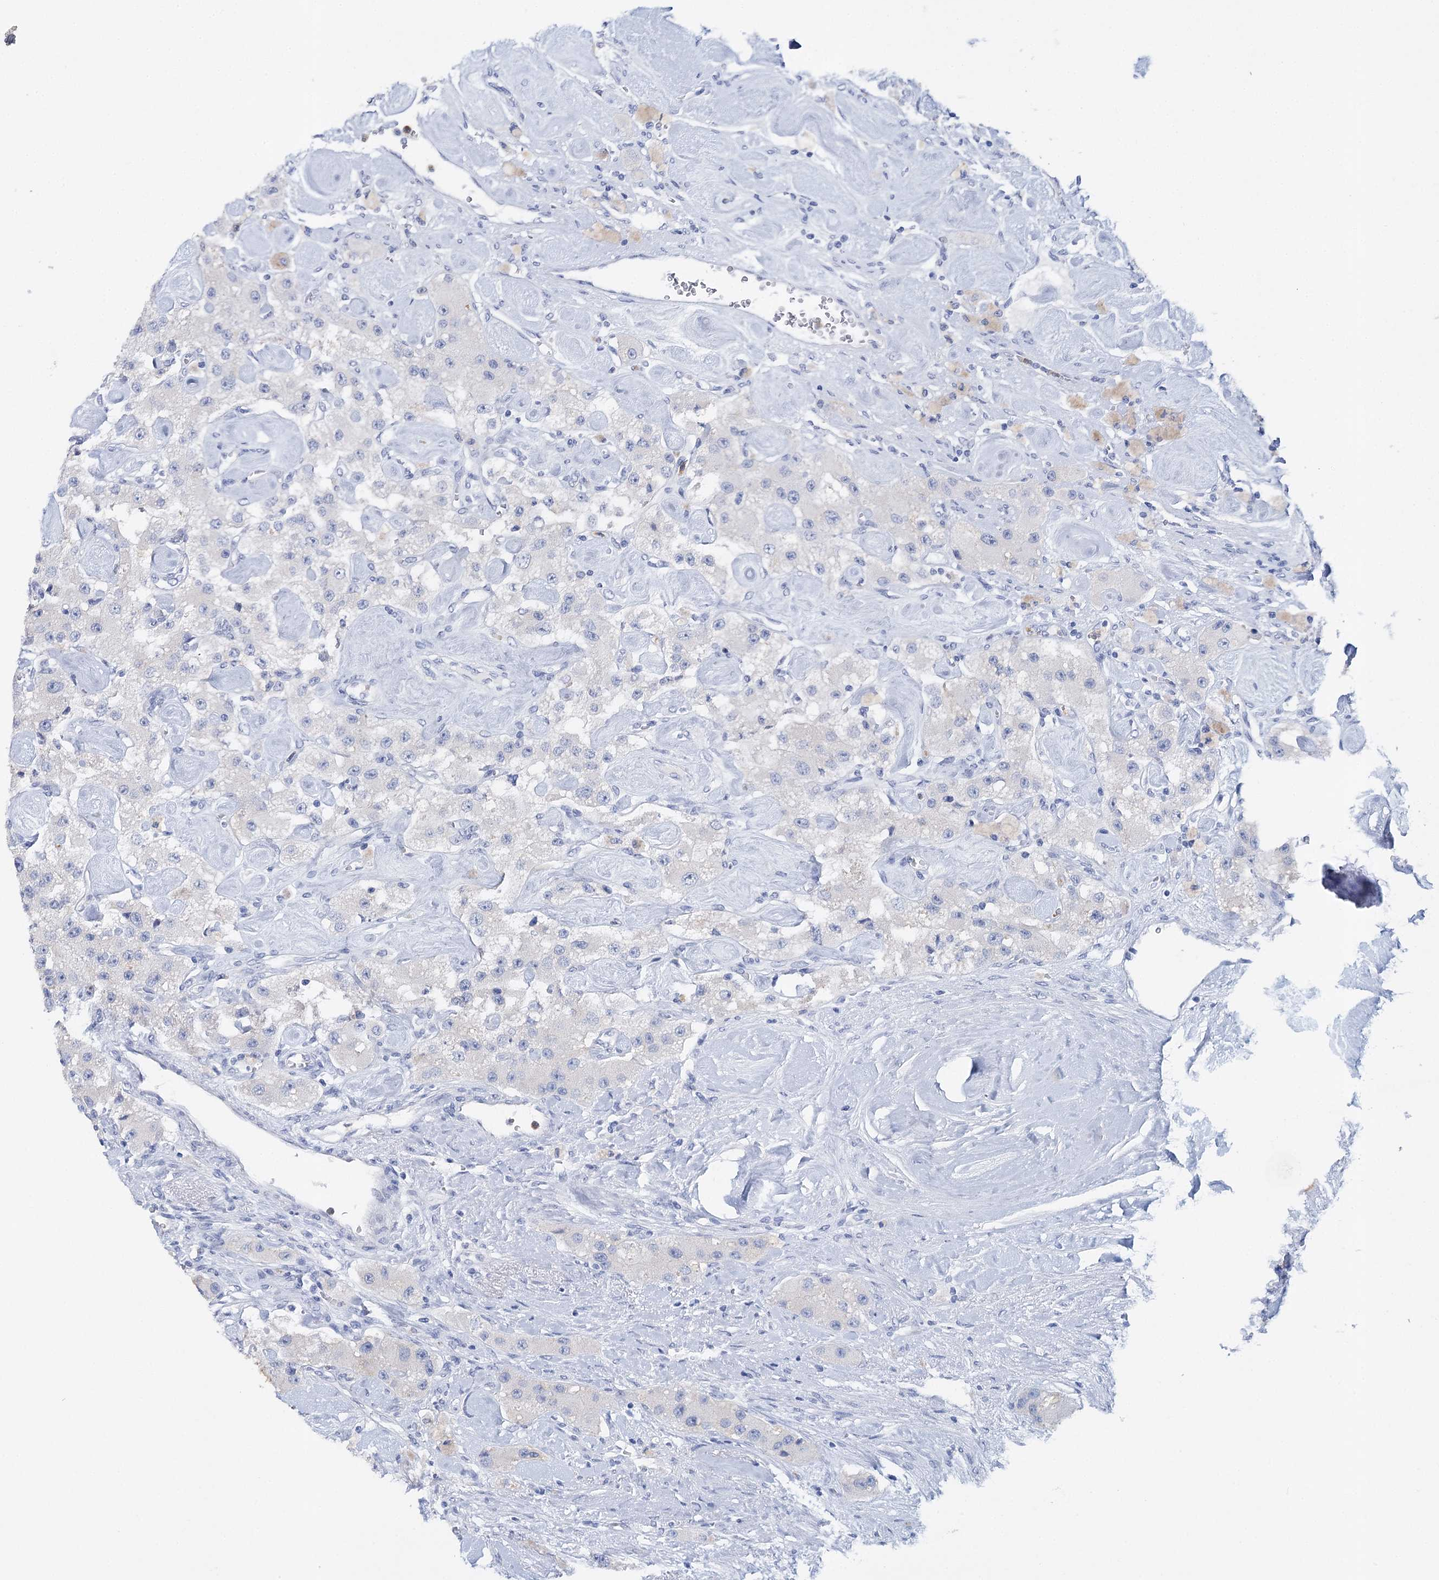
{"staining": {"intensity": "negative", "quantity": "none", "location": "none"}, "tissue": "carcinoid", "cell_type": "Tumor cells", "image_type": "cancer", "snomed": [{"axis": "morphology", "description": "Carcinoid, malignant, NOS"}, {"axis": "topography", "description": "Pancreas"}], "caption": "Immunohistochemistry histopathology image of carcinoid stained for a protein (brown), which displays no expression in tumor cells.", "gene": "CEACAM8", "patient": {"sex": "male", "age": 41}}